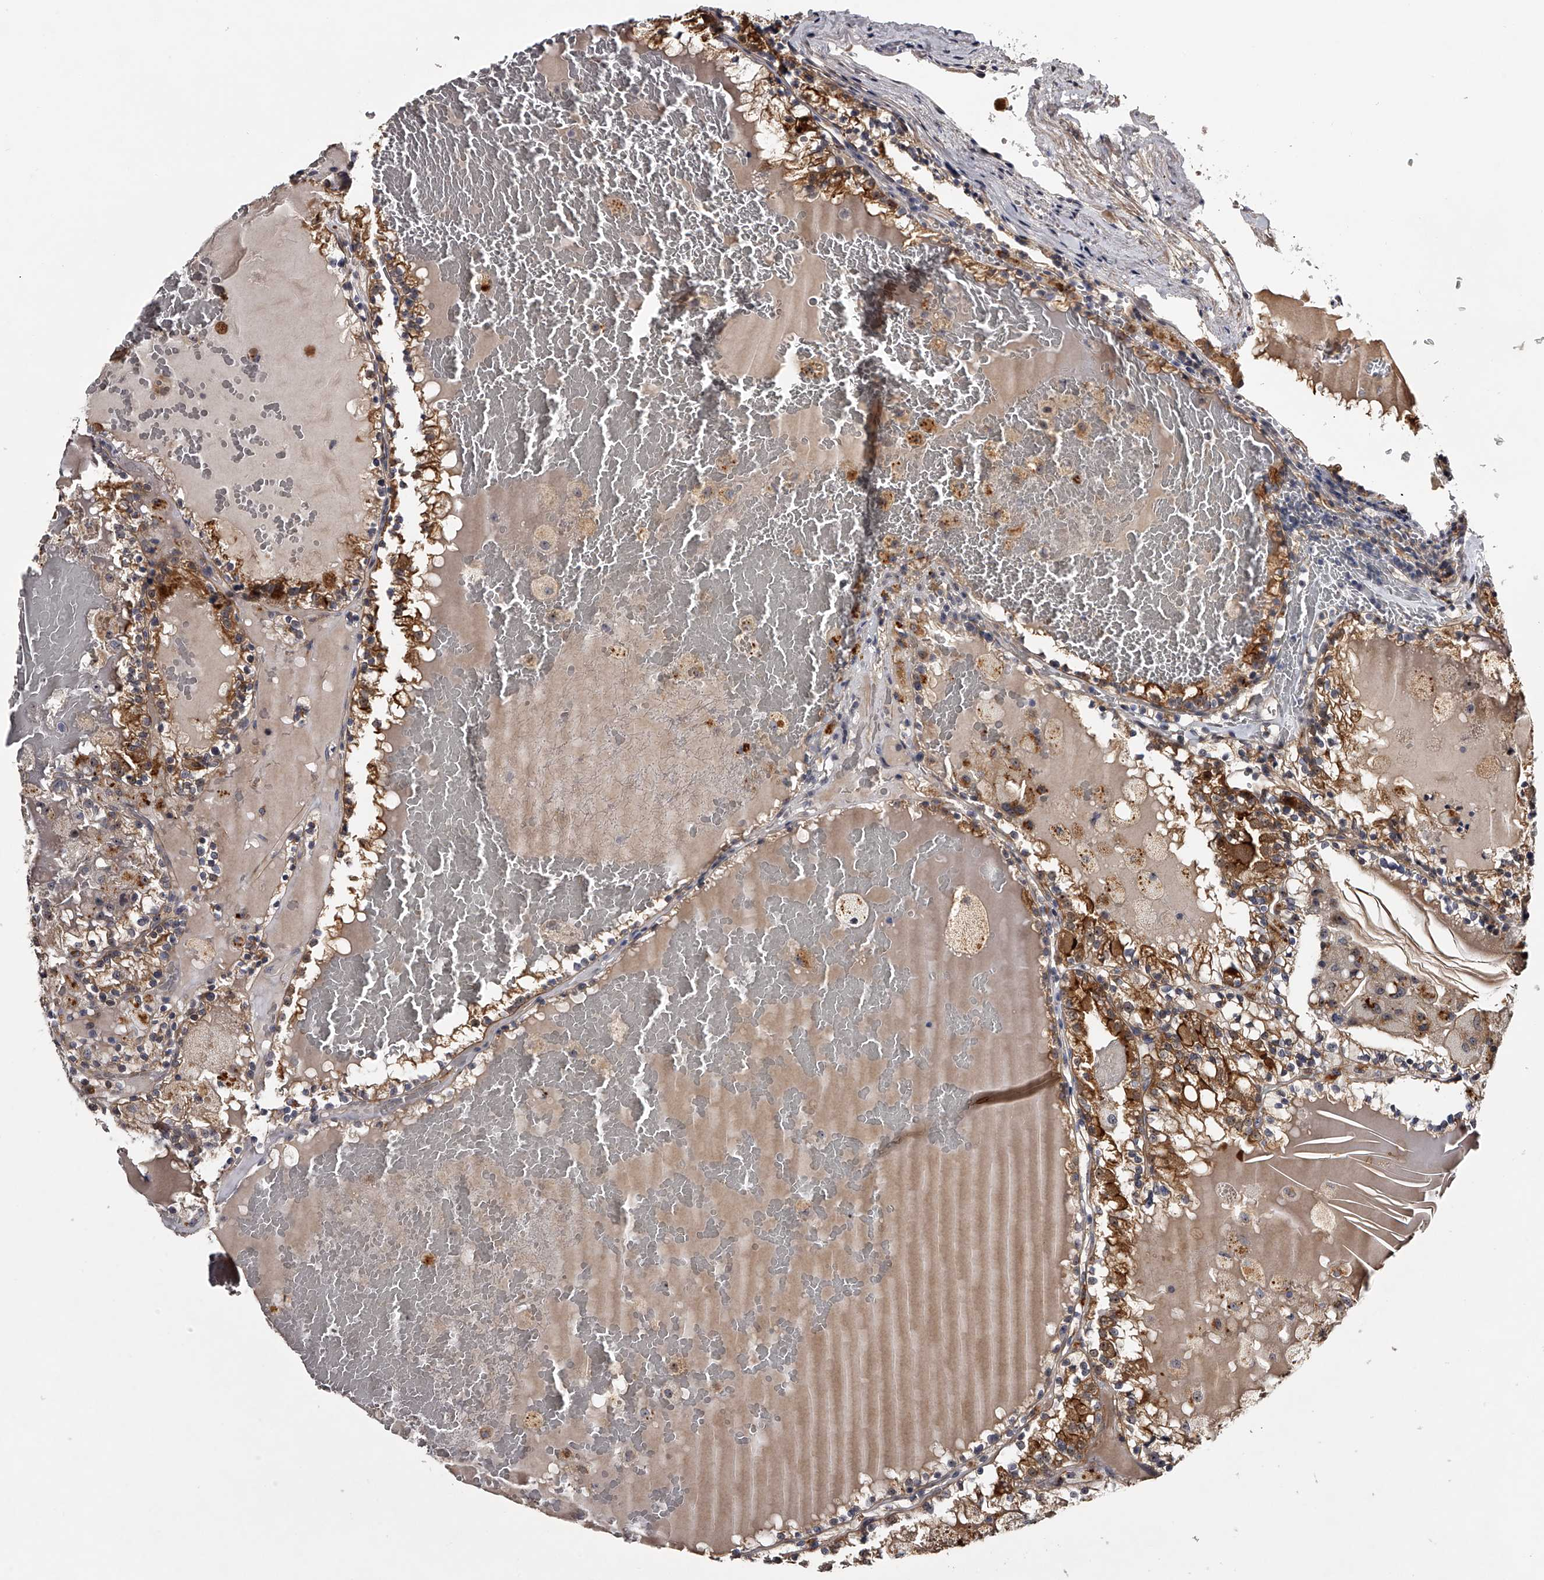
{"staining": {"intensity": "moderate", "quantity": "25%-75%", "location": "cytoplasmic/membranous"}, "tissue": "renal cancer", "cell_type": "Tumor cells", "image_type": "cancer", "snomed": [{"axis": "morphology", "description": "Adenocarcinoma, NOS"}, {"axis": "topography", "description": "Kidney"}], "caption": "This is an image of immunohistochemistry (IHC) staining of adenocarcinoma (renal), which shows moderate expression in the cytoplasmic/membranous of tumor cells.", "gene": "MDN1", "patient": {"sex": "female", "age": 56}}